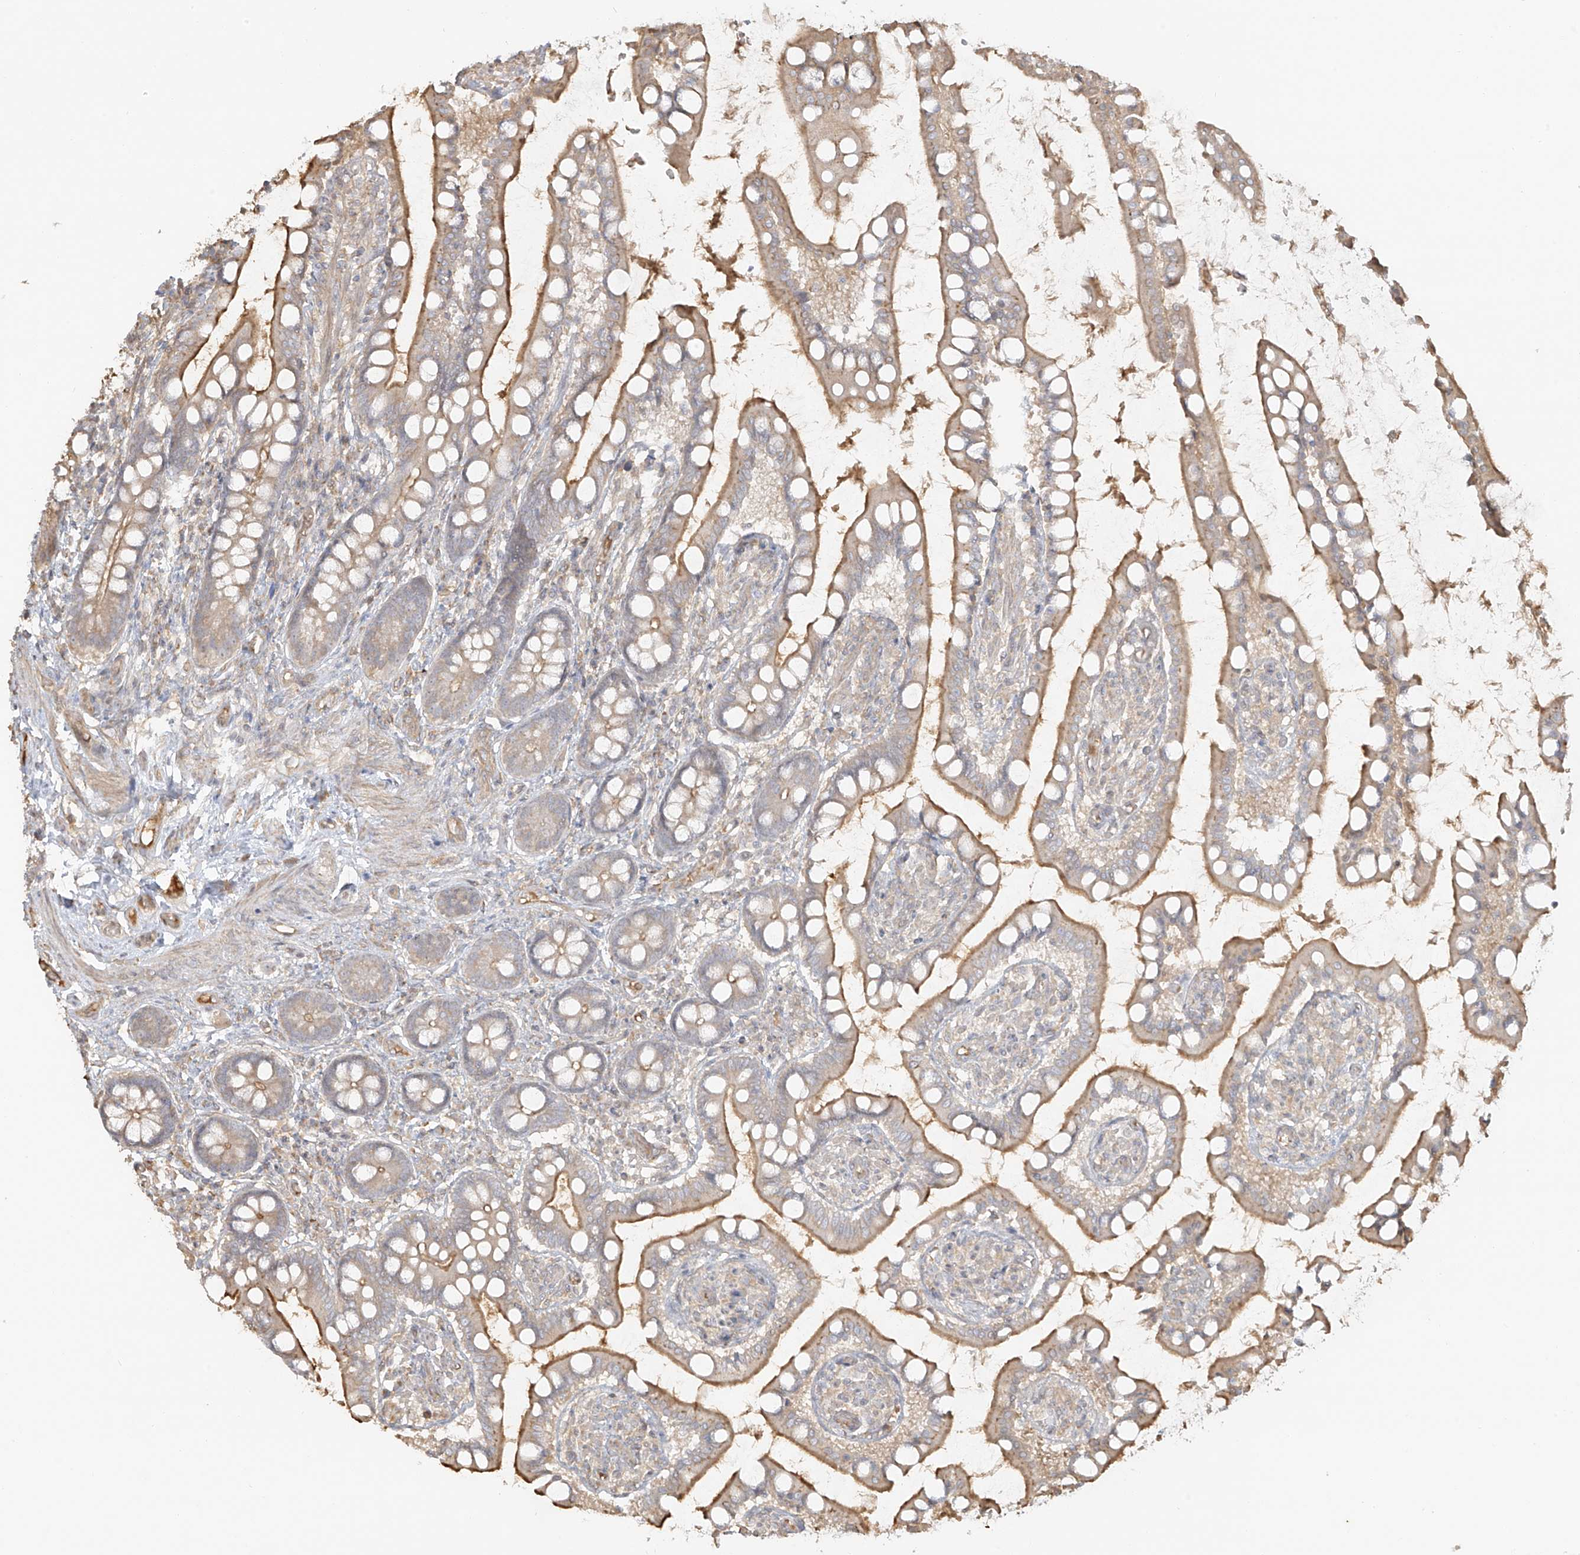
{"staining": {"intensity": "moderate", "quantity": ">75%", "location": "cytoplasmic/membranous"}, "tissue": "small intestine", "cell_type": "Glandular cells", "image_type": "normal", "snomed": [{"axis": "morphology", "description": "Normal tissue, NOS"}, {"axis": "topography", "description": "Small intestine"}], "caption": "This image exhibits unremarkable small intestine stained with IHC to label a protein in brown. The cytoplasmic/membranous of glandular cells show moderate positivity for the protein. Nuclei are counter-stained blue.", "gene": "UPK1B", "patient": {"sex": "male", "age": 52}}